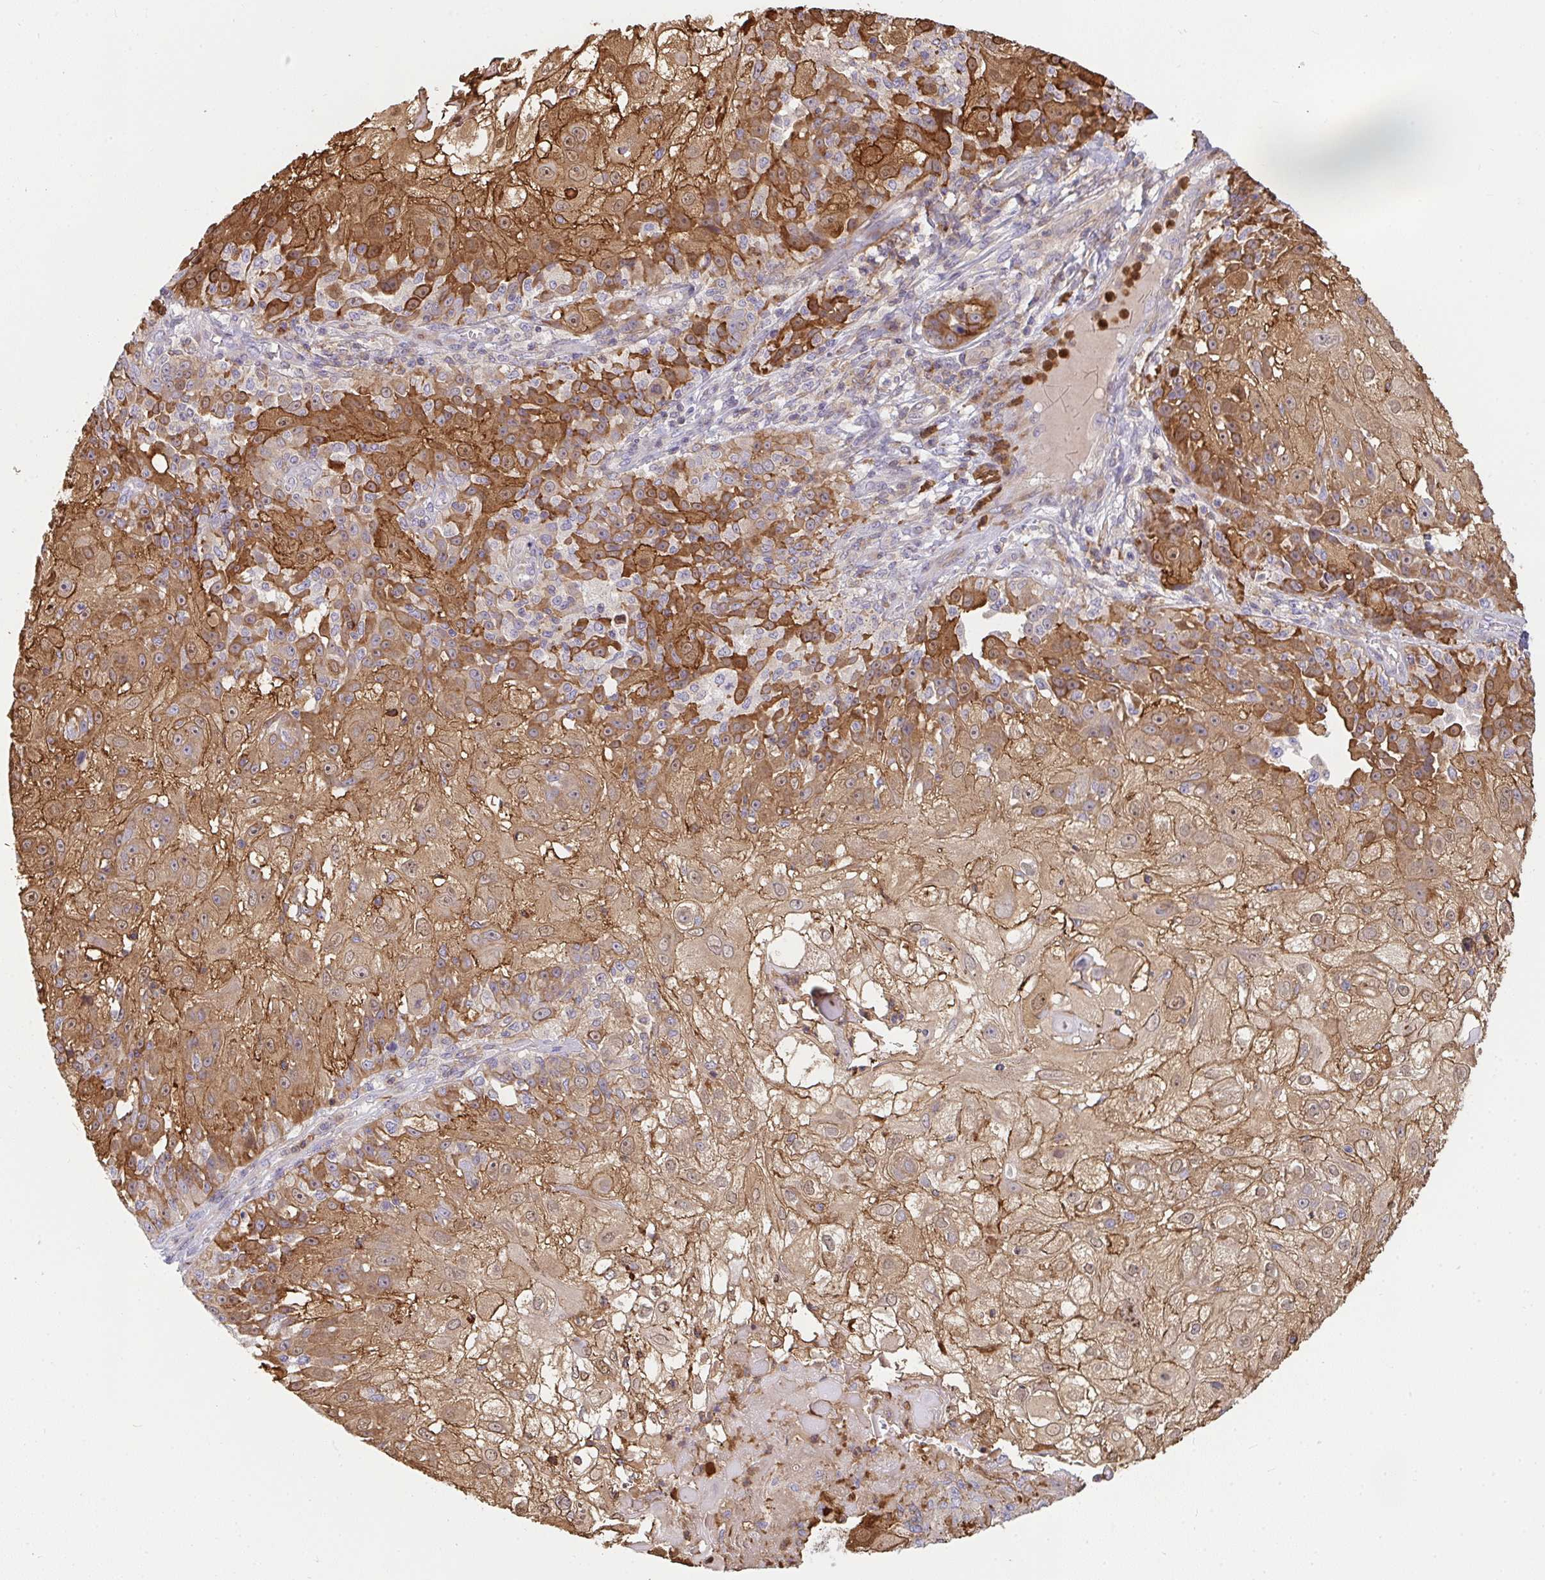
{"staining": {"intensity": "moderate", "quantity": ">75%", "location": "cytoplasmic/membranous"}, "tissue": "skin cancer", "cell_type": "Tumor cells", "image_type": "cancer", "snomed": [{"axis": "morphology", "description": "Normal tissue, NOS"}, {"axis": "morphology", "description": "Squamous cell carcinoma, NOS"}, {"axis": "topography", "description": "Skin"}], "caption": "Protein positivity by immunohistochemistry shows moderate cytoplasmic/membranous positivity in approximately >75% of tumor cells in squamous cell carcinoma (skin).", "gene": "CSF3R", "patient": {"sex": "female", "age": 83}}